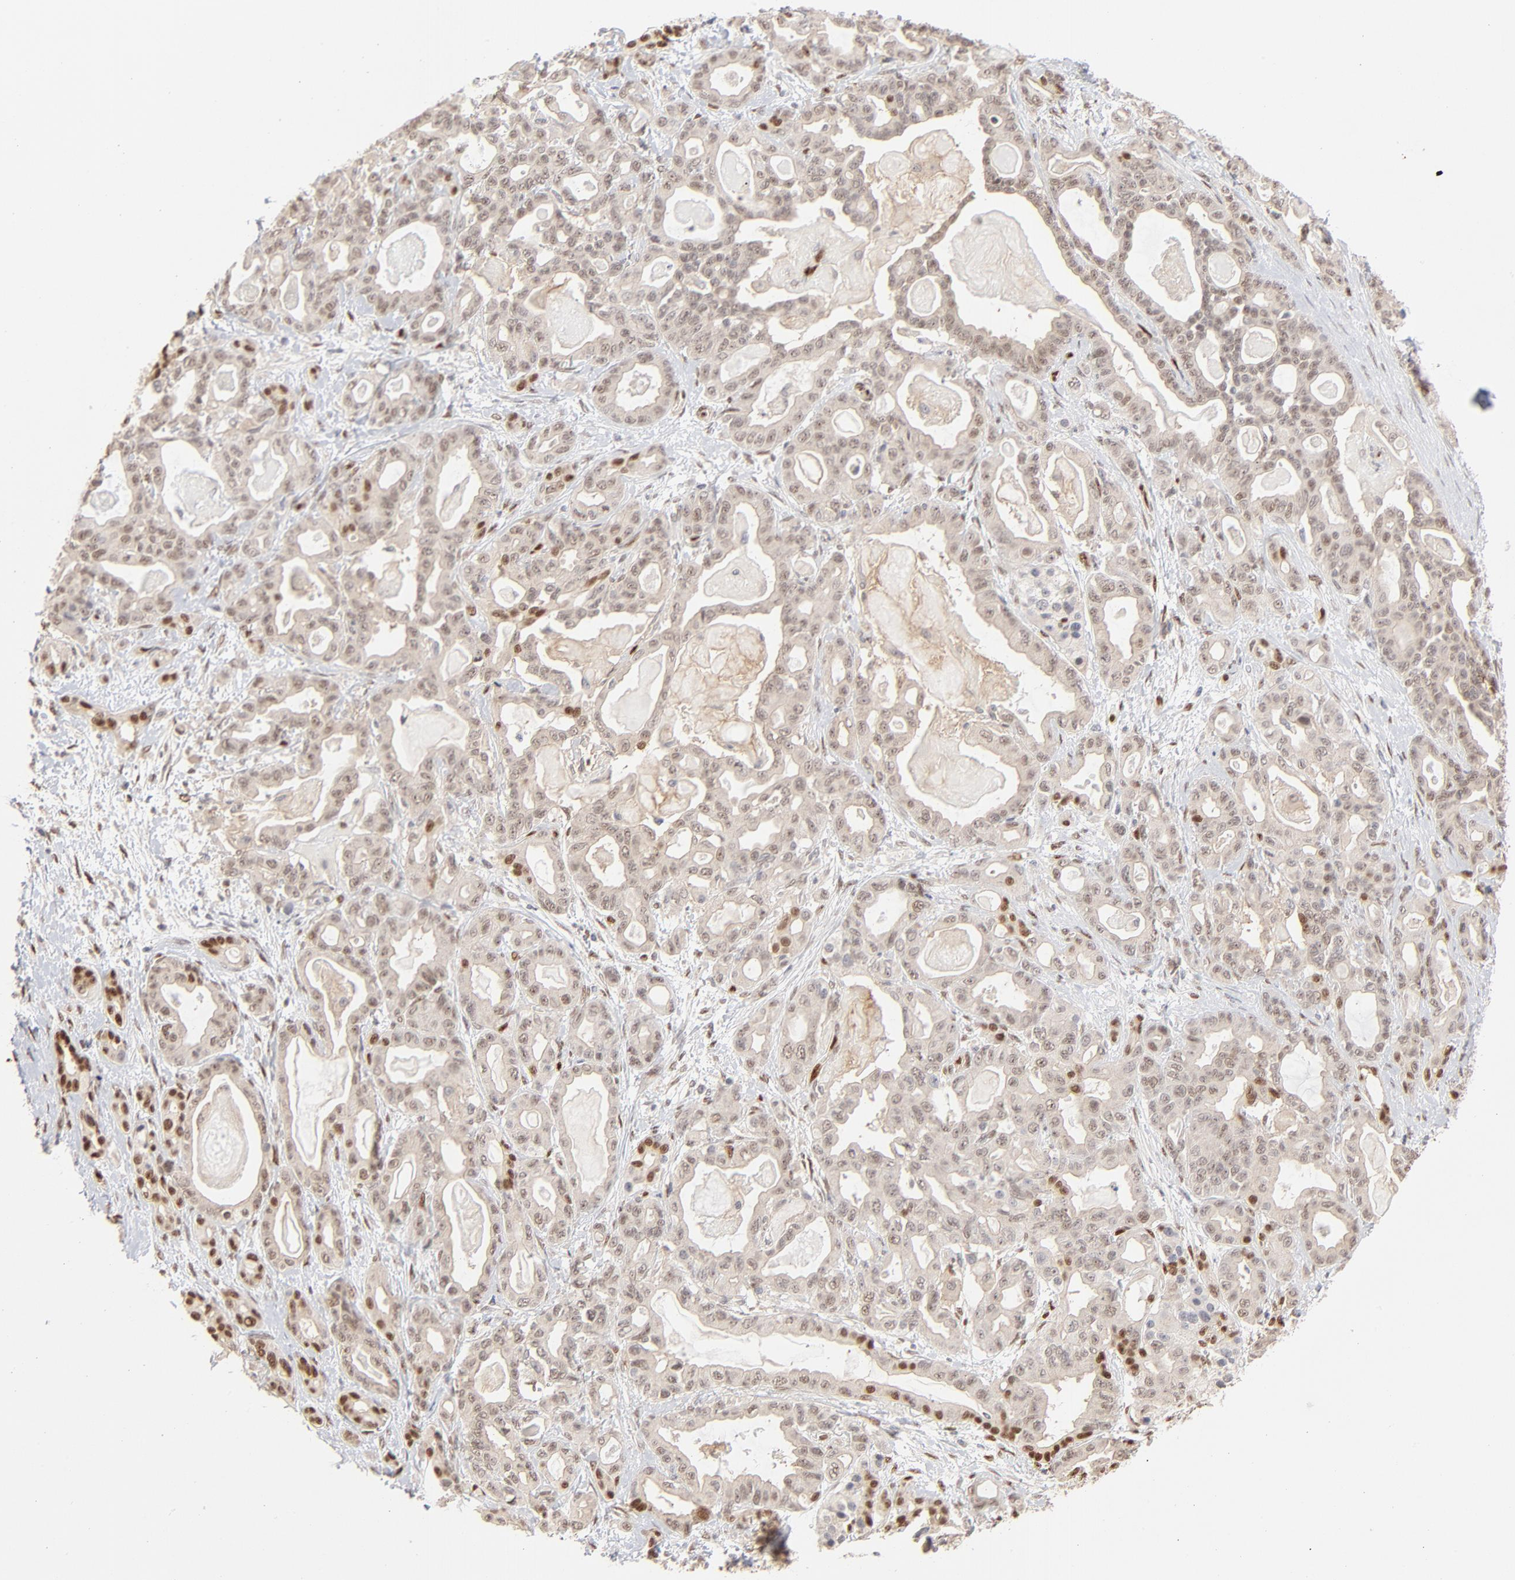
{"staining": {"intensity": "weak", "quantity": ">75%", "location": "nuclear"}, "tissue": "pancreatic cancer", "cell_type": "Tumor cells", "image_type": "cancer", "snomed": [{"axis": "morphology", "description": "Adenocarcinoma, NOS"}, {"axis": "topography", "description": "Pancreas"}], "caption": "Protein staining of pancreatic adenocarcinoma tissue exhibits weak nuclear staining in about >75% of tumor cells. Immunohistochemistry stains the protein of interest in brown and the nuclei are stained blue.", "gene": "NFIB", "patient": {"sex": "male", "age": 63}}